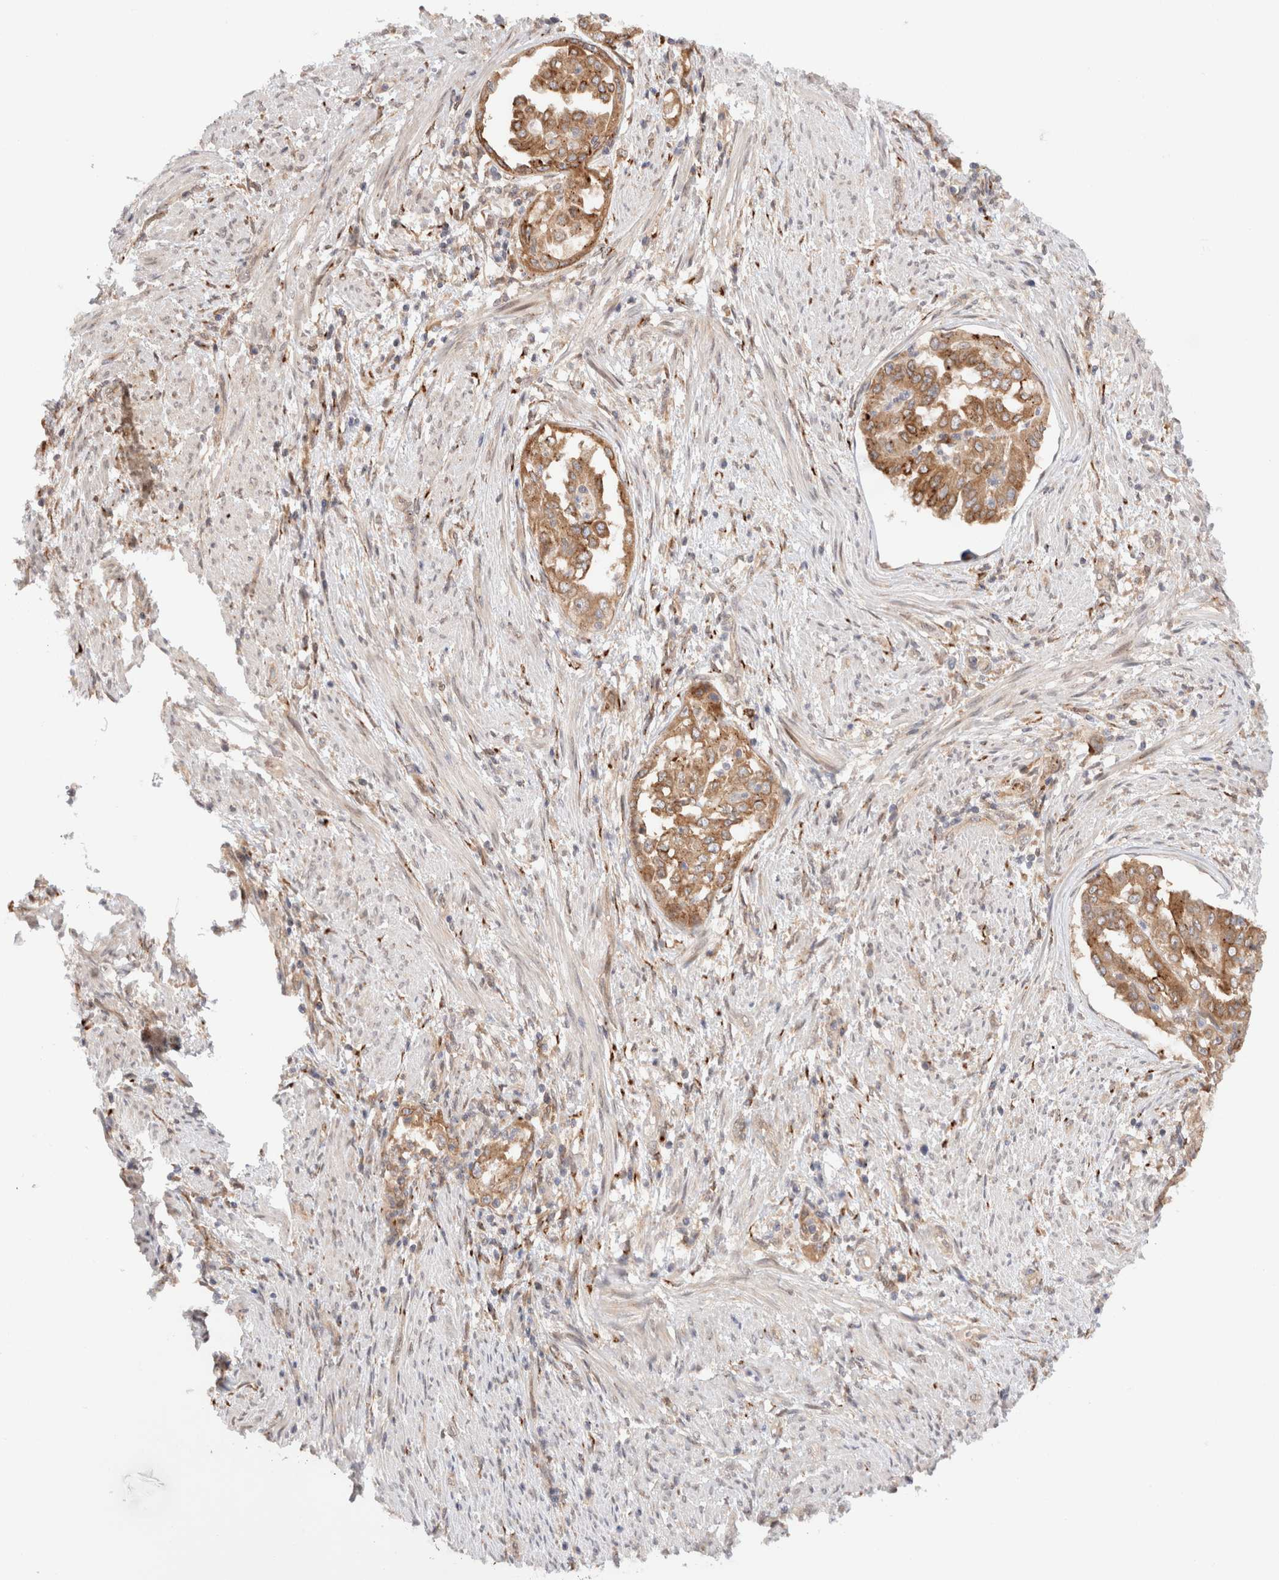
{"staining": {"intensity": "moderate", "quantity": ">75%", "location": "cytoplasmic/membranous"}, "tissue": "endometrial cancer", "cell_type": "Tumor cells", "image_type": "cancer", "snomed": [{"axis": "morphology", "description": "Adenocarcinoma, NOS"}, {"axis": "topography", "description": "Endometrium"}], "caption": "The immunohistochemical stain labels moderate cytoplasmic/membranous staining in tumor cells of endometrial adenocarcinoma tissue.", "gene": "GCN1", "patient": {"sex": "female", "age": 85}}